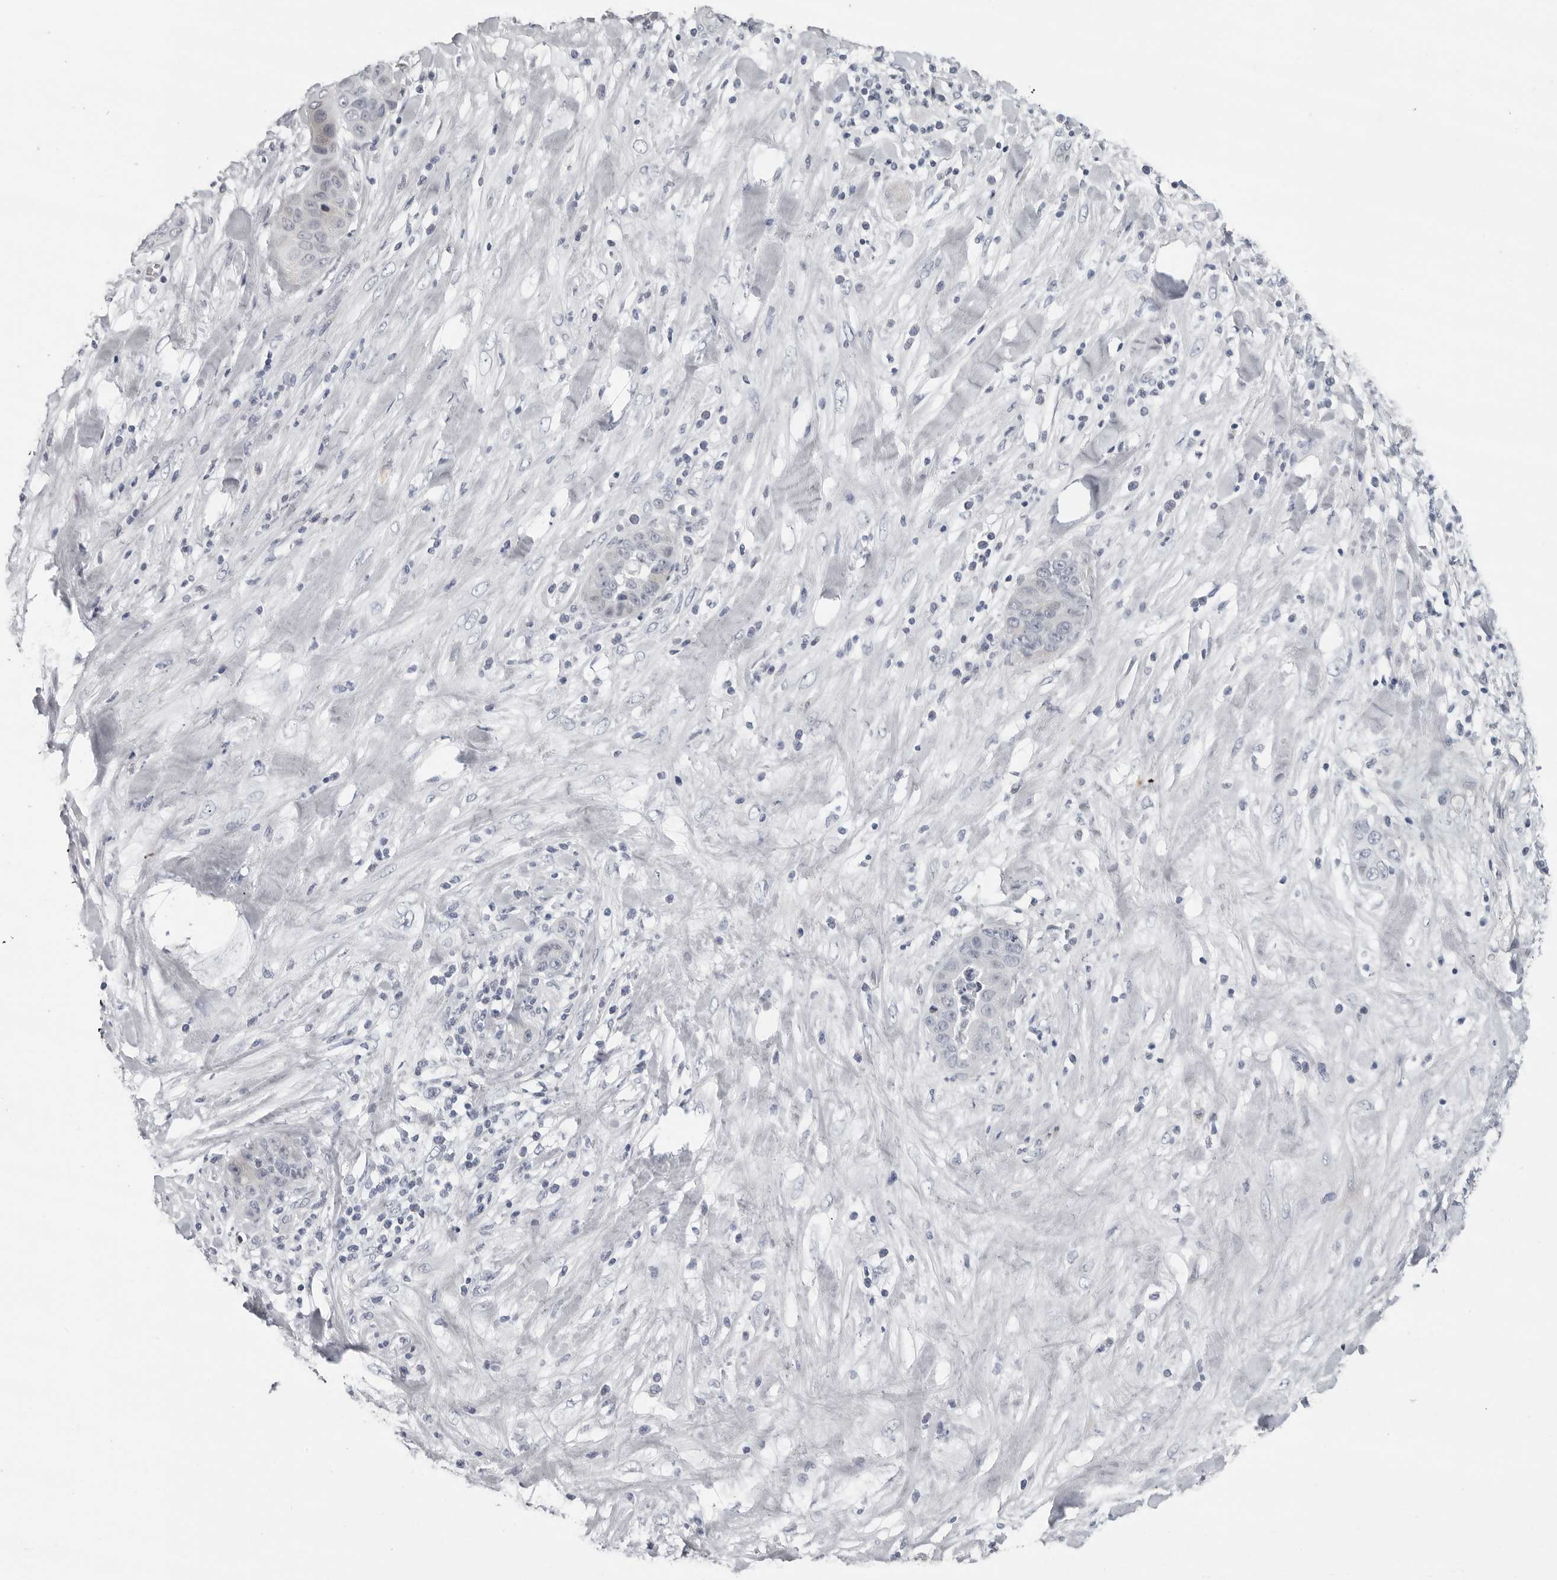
{"staining": {"intensity": "negative", "quantity": "none", "location": "none"}, "tissue": "liver cancer", "cell_type": "Tumor cells", "image_type": "cancer", "snomed": [{"axis": "morphology", "description": "Cholangiocarcinoma"}, {"axis": "topography", "description": "Liver"}], "caption": "Immunohistochemistry histopathology image of neoplastic tissue: human liver cancer (cholangiocarcinoma) stained with DAB exhibits no significant protein positivity in tumor cells.", "gene": "OPLAH", "patient": {"sex": "female", "age": 52}}